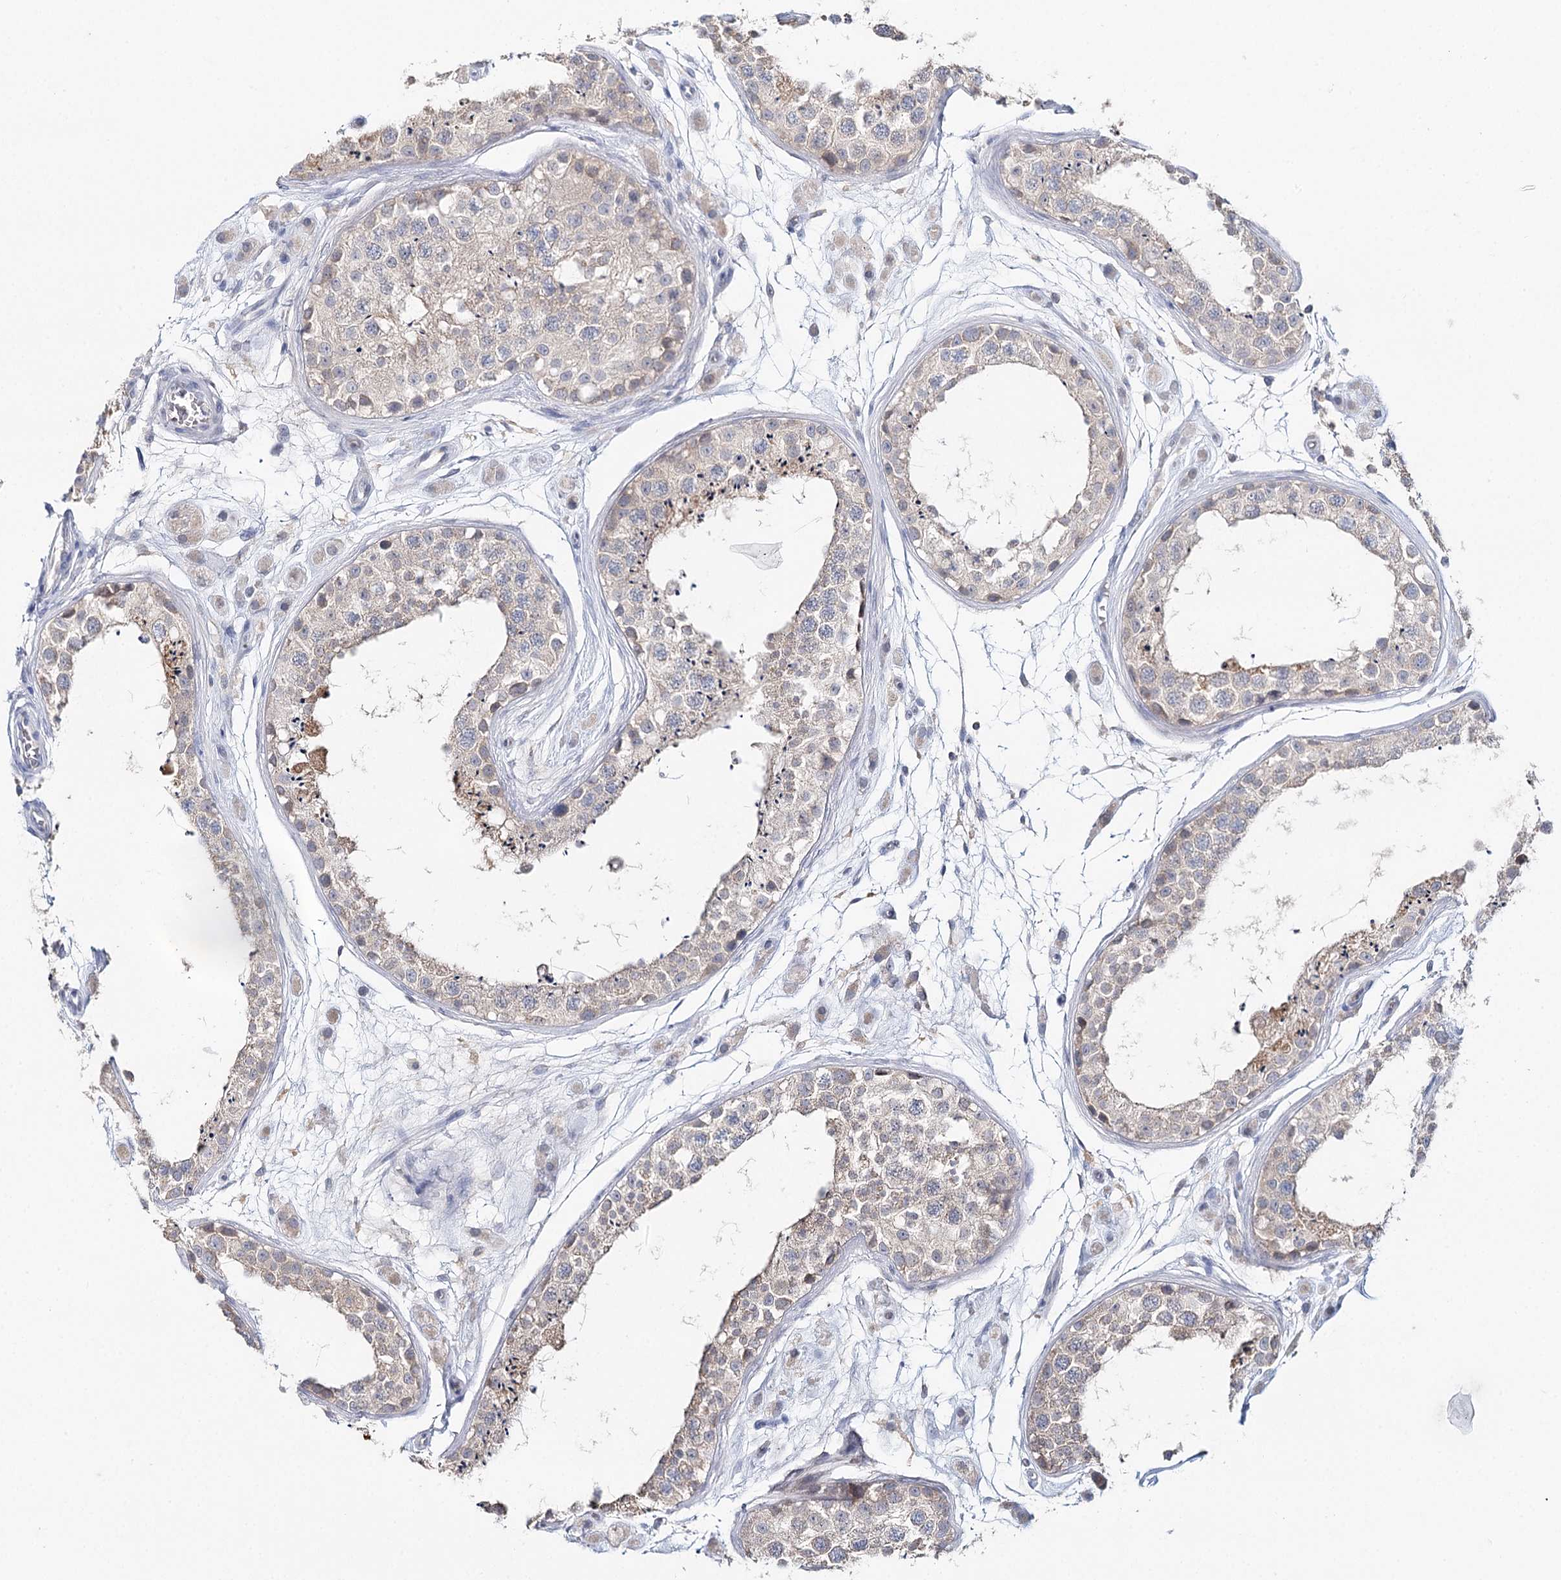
{"staining": {"intensity": "weak", "quantity": "<25%", "location": "cytoplasmic/membranous"}, "tissue": "testis", "cell_type": "Cells in seminiferous ducts", "image_type": "normal", "snomed": [{"axis": "morphology", "description": "Normal tissue, NOS"}, {"axis": "topography", "description": "Testis"}], "caption": "Immunohistochemistry micrograph of normal testis: testis stained with DAB (3,3'-diaminobenzidine) reveals no significant protein expression in cells in seminiferous ducts.", "gene": "DAPK1", "patient": {"sex": "male", "age": 25}}